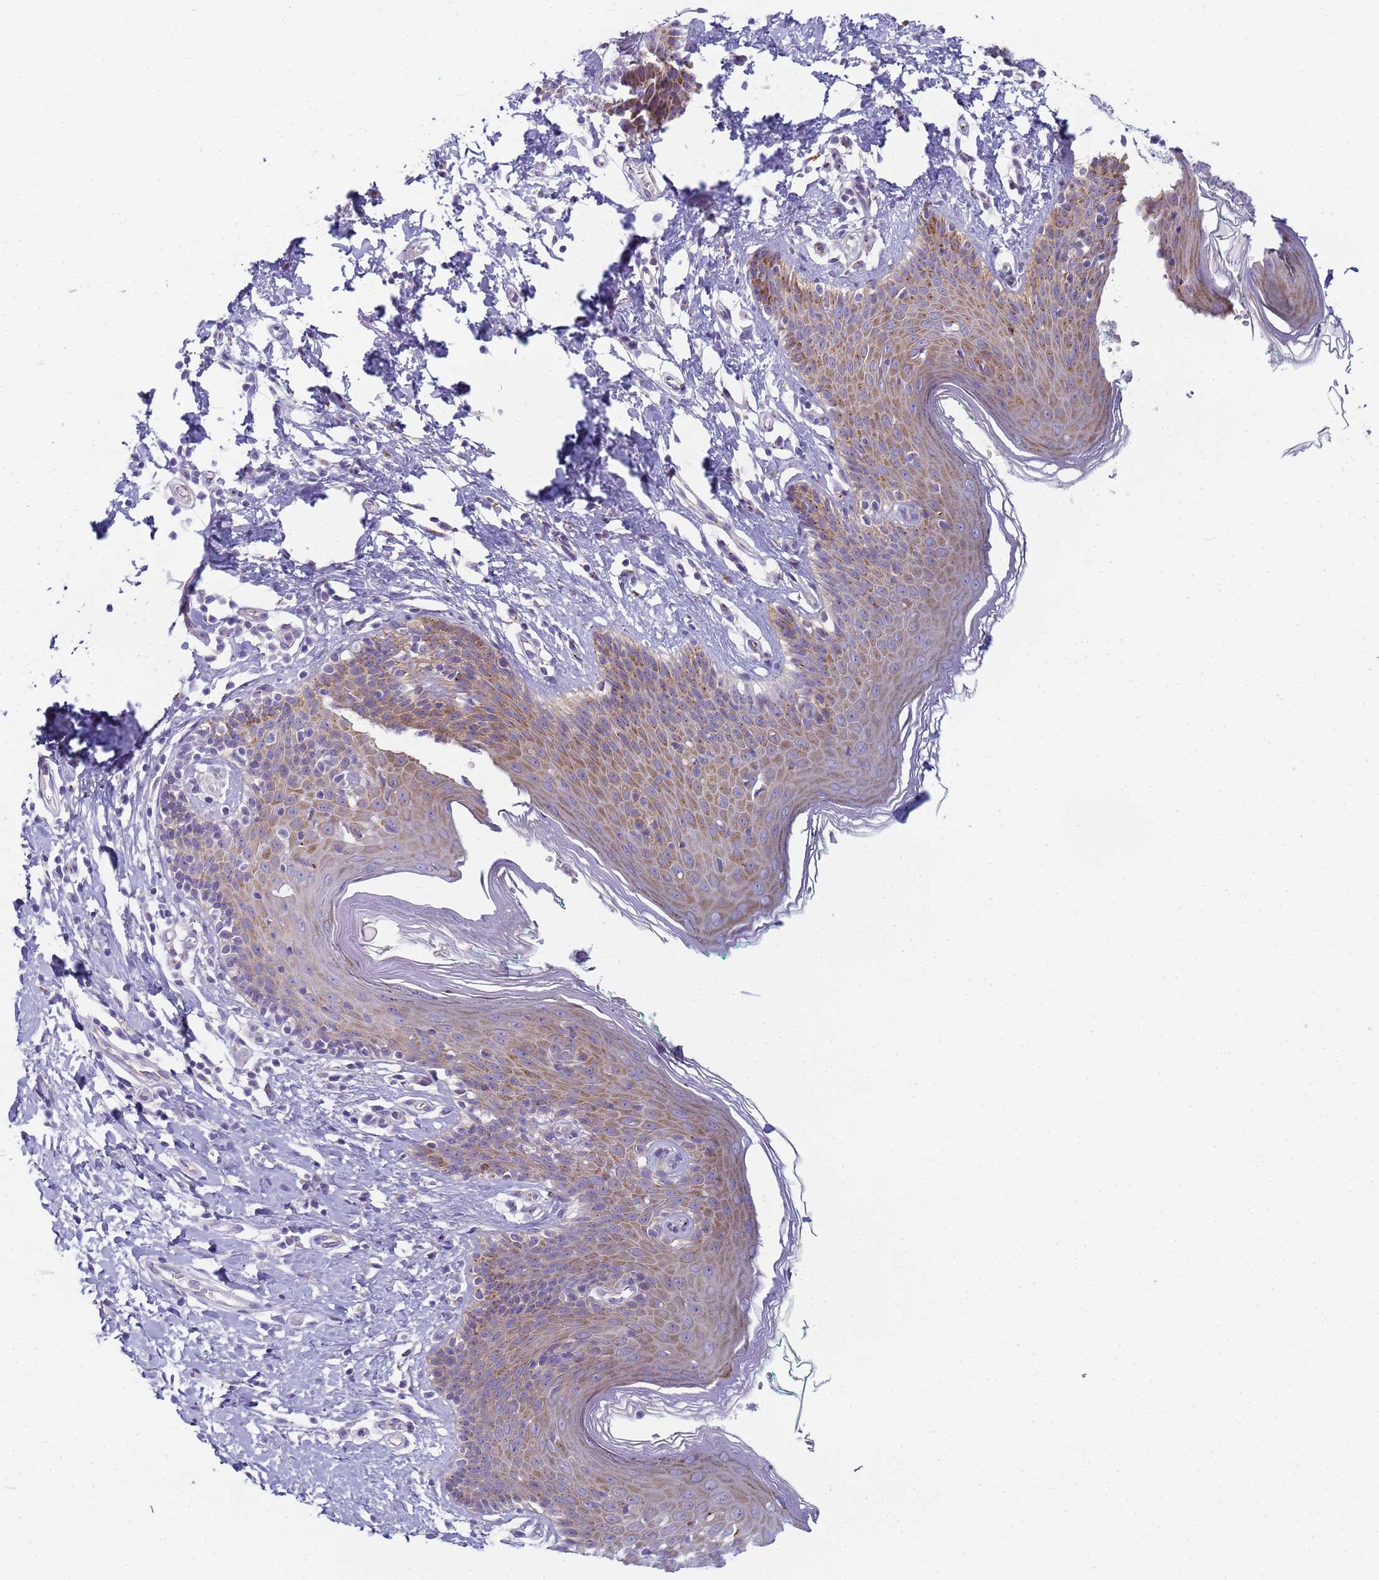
{"staining": {"intensity": "moderate", "quantity": "25%-75%", "location": "cytoplasmic/membranous"}, "tissue": "skin", "cell_type": "Epidermal cells", "image_type": "normal", "snomed": [{"axis": "morphology", "description": "Normal tissue, NOS"}, {"axis": "topography", "description": "Vulva"}], "caption": "Brown immunohistochemical staining in benign human skin shows moderate cytoplasmic/membranous staining in about 25%-75% of epidermal cells. The protein of interest is stained brown, and the nuclei are stained in blue (DAB (3,3'-diaminobenzidine) IHC with brightfield microscopy, high magnification).", "gene": "CR1", "patient": {"sex": "female", "age": 66}}